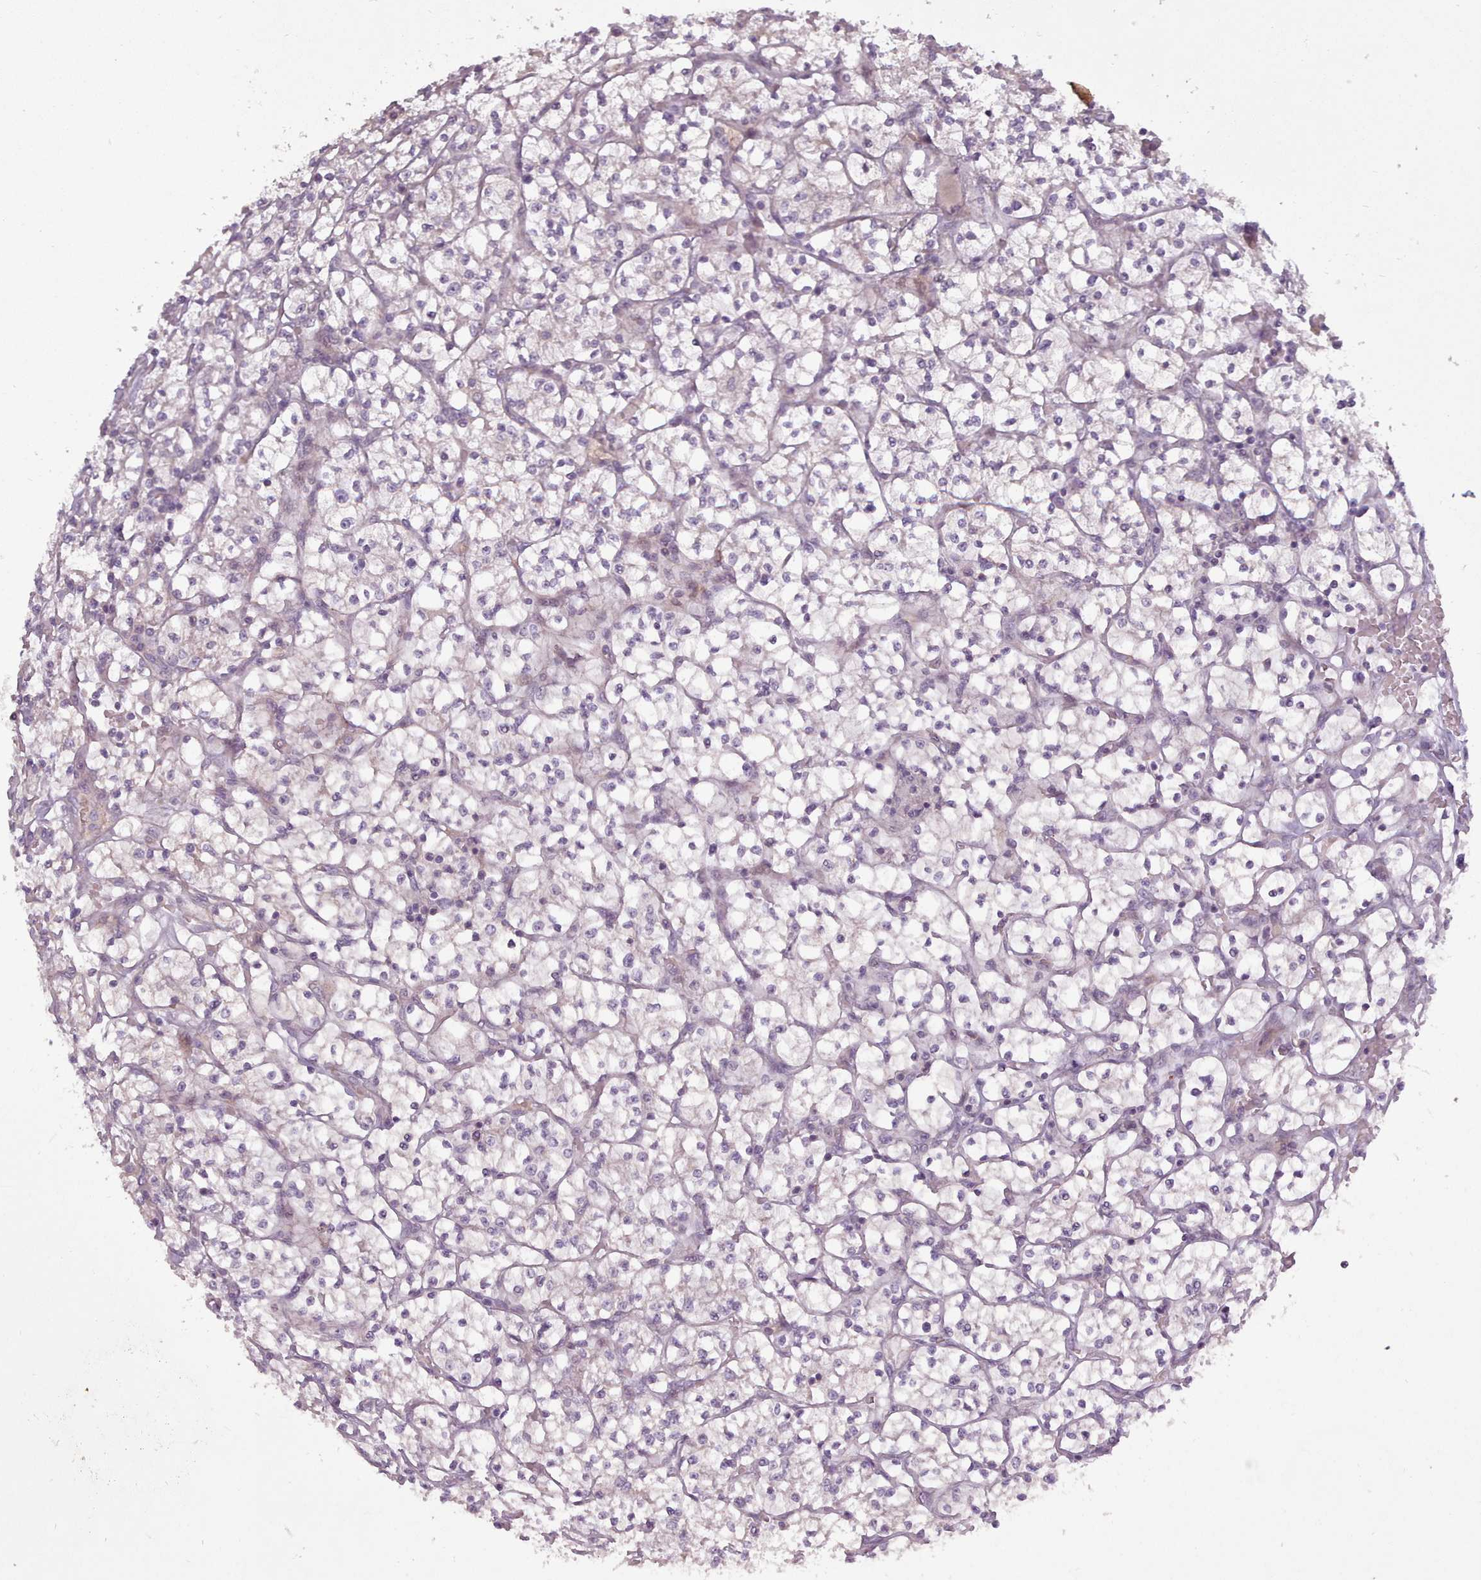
{"staining": {"intensity": "negative", "quantity": "none", "location": "none"}, "tissue": "renal cancer", "cell_type": "Tumor cells", "image_type": "cancer", "snomed": [{"axis": "morphology", "description": "Adenocarcinoma, NOS"}, {"axis": "topography", "description": "Kidney"}], "caption": "The IHC photomicrograph has no significant staining in tumor cells of renal cancer tissue. (DAB (3,3'-diaminobenzidine) IHC with hematoxylin counter stain).", "gene": "LEFTY2", "patient": {"sex": "female", "age": 64}}